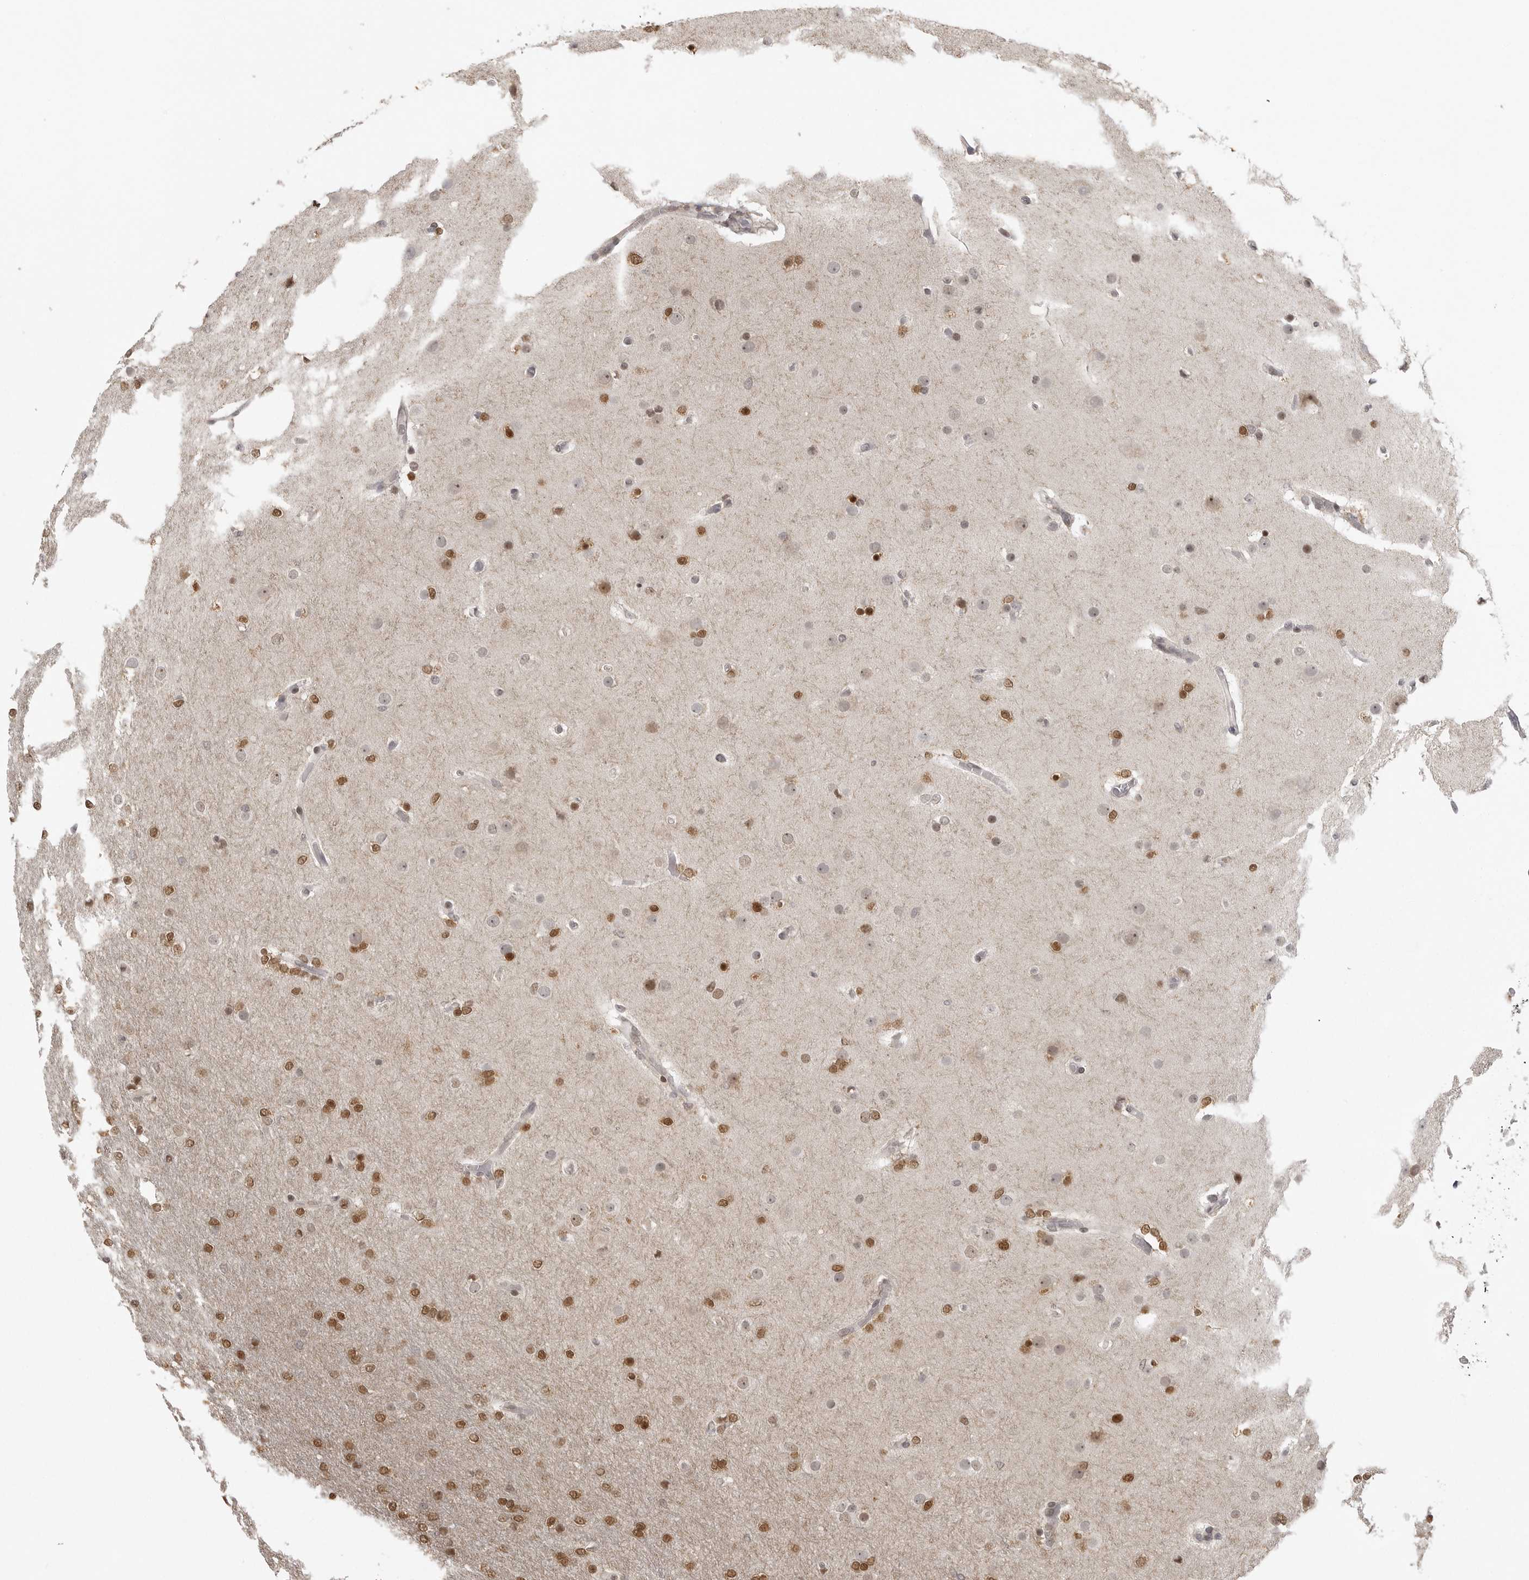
{"staining": {"intensity": "moderate", "quantity": ">75%", "location": "nuclear"}, "tissue": "glioma", "cell_type": "Tumor cells", "image_type": "cancer", "snomed": [{"axis": "morphology", "description": "Glioma, malignant, High grade"}, {"axis": "topography", "description": "Cerebral cortex"}], "caption": "The immunohistochemical stain shows moderate nuclear expression in tumor cells of glioma tissue. Using DAB (3,3'-diaminobenzidine) (brown) and hematoxylin (blue) stains, captured at high magnification using brightfield microscopy.", "gene": "ISG20L2", "patient": {"sex": "female", "age": 36}}